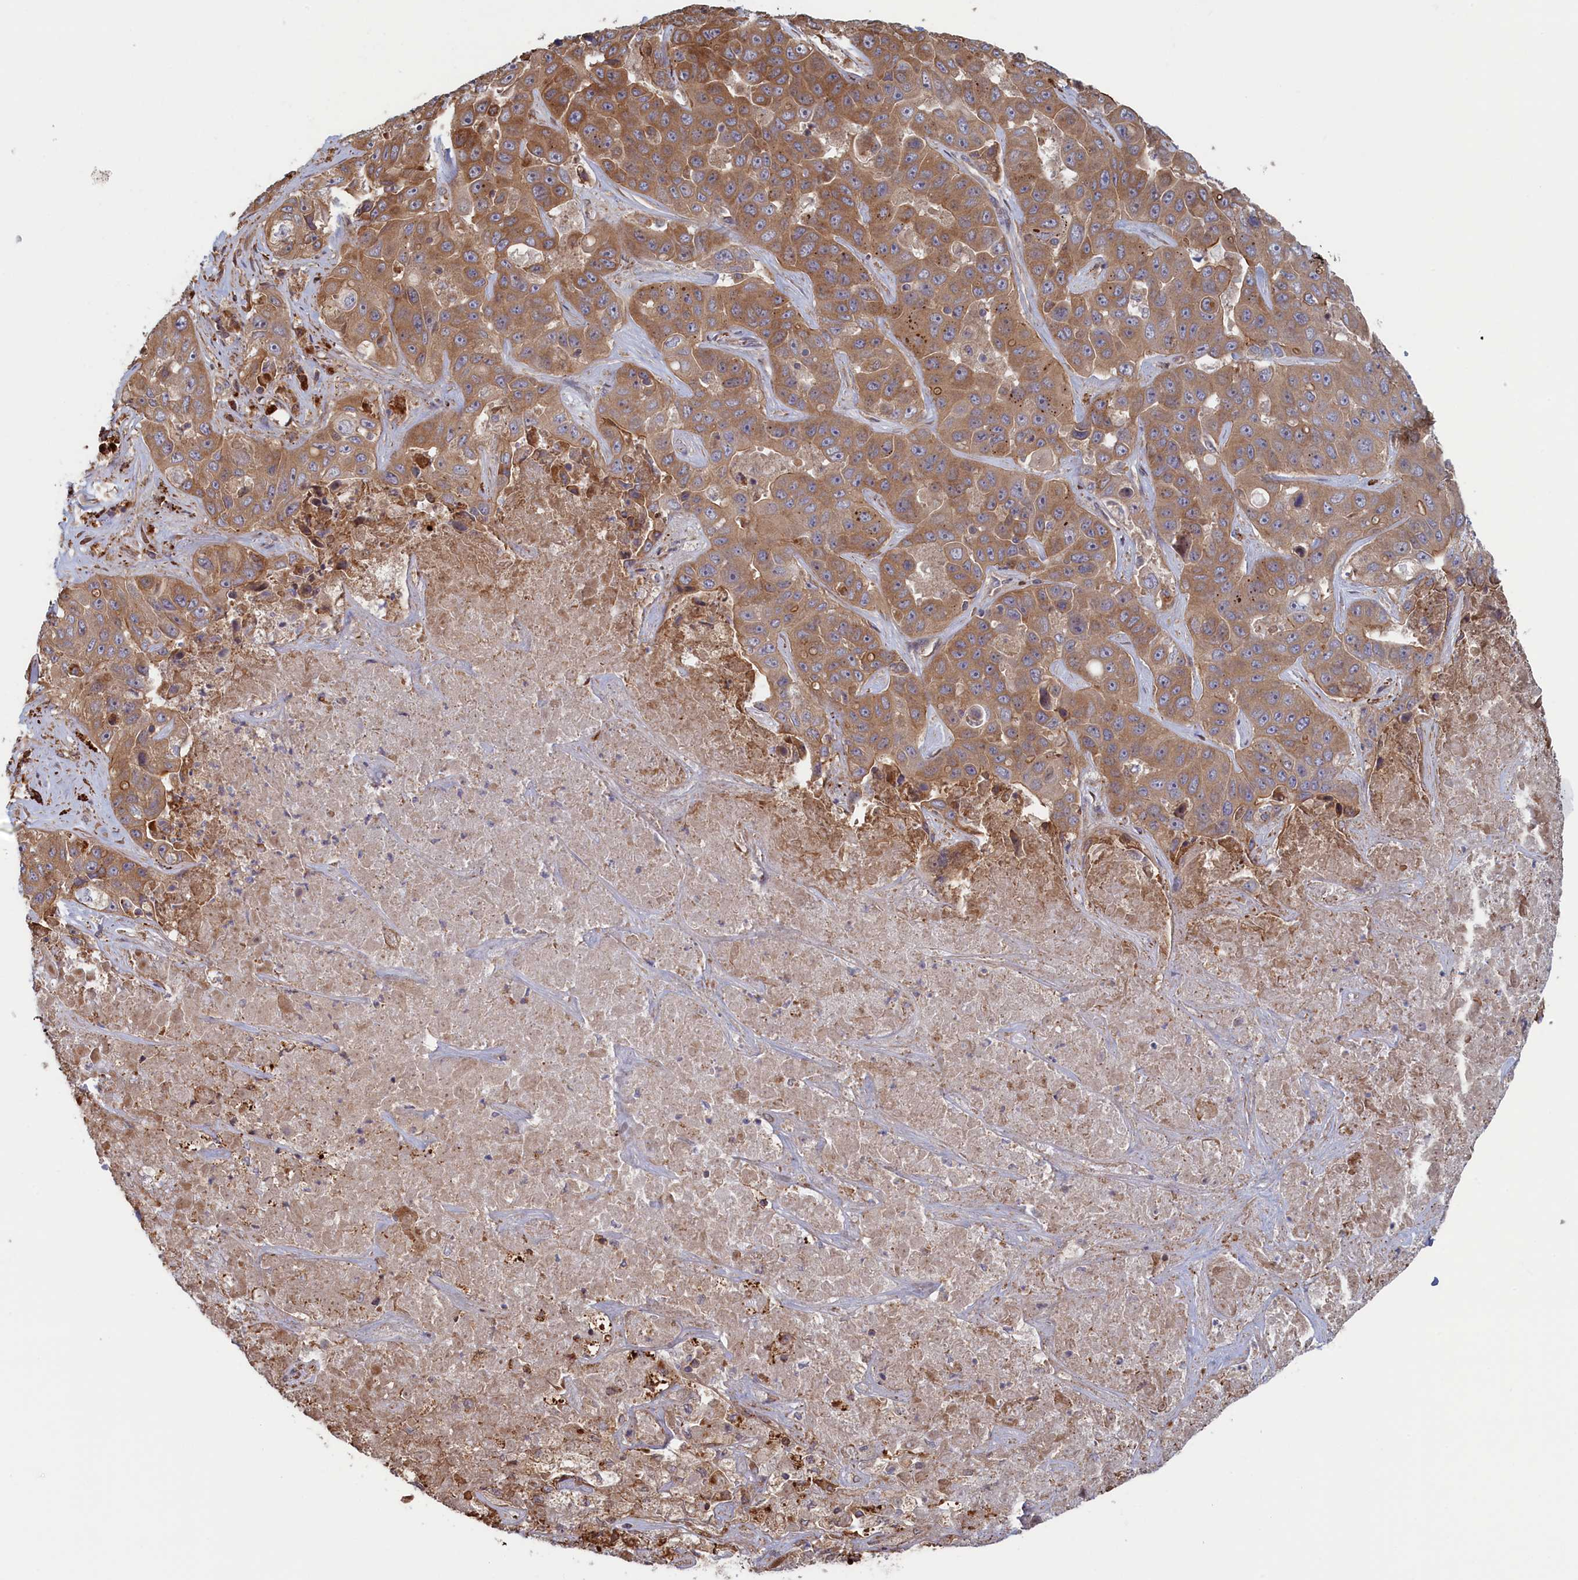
{"staining": {"intensity": "moderate", "quantity": ">75%", "location": "cytoplasmic/membranous"}, "tissue": "liver cancer", "cell_type": "Tumor cells", "image_type": "cancer", "snomed": [{"axis": "morphology", "description": "Cholangiocarcinoma"}, {"axis": "topography", "description": "Liver"}], "caption": "Cholangiocarcinoma (liver) tissue displays moderate cytoplasmic/membranous positivity in about >75% of tumor cells, visualized by immunohistochemistry.", "gene": "RILPL1", "patient": {"sex": "female", "age": 52}}